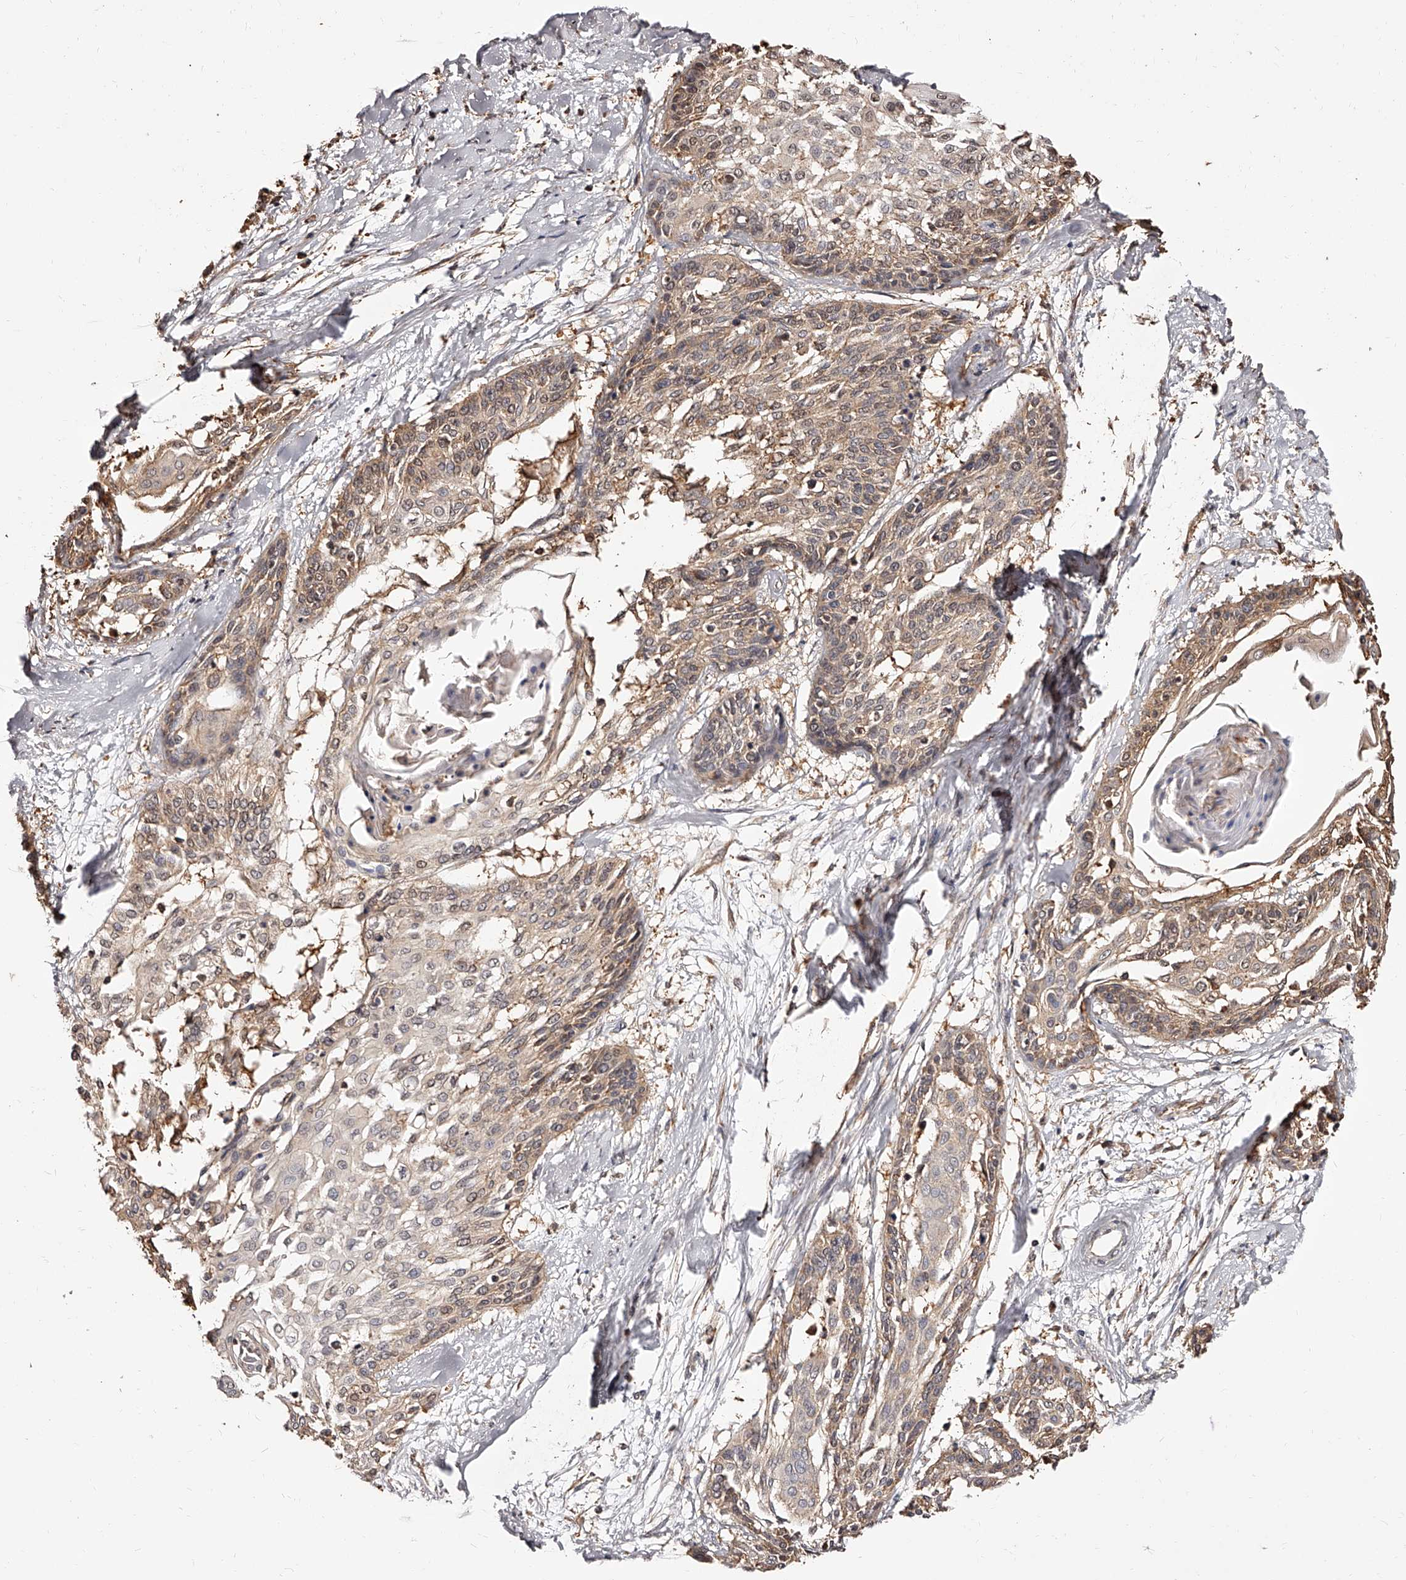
{"staining": {"intensity": "moderate", "quantity": ">75%", "location": "cytoplasmic/membranous"}, "tissue": "cervical cancer", "cell_type": "Tumor cells", "image_type": "cancer", "snomed": [{"axis": "morphology", "description": "Squamous cell carcinoma, NOS"}, {"axis": "topography", "description": "Cervix"}], "caption": "Moderate cytoplasmic/membranous positivity for a protein is seen in about >75% of tumor cells of cervical squamous cell carcinoma using immunohistochemistry (IHC).", "gene": "ZNF582", "patient": {"sex": "female", "age": 57}}